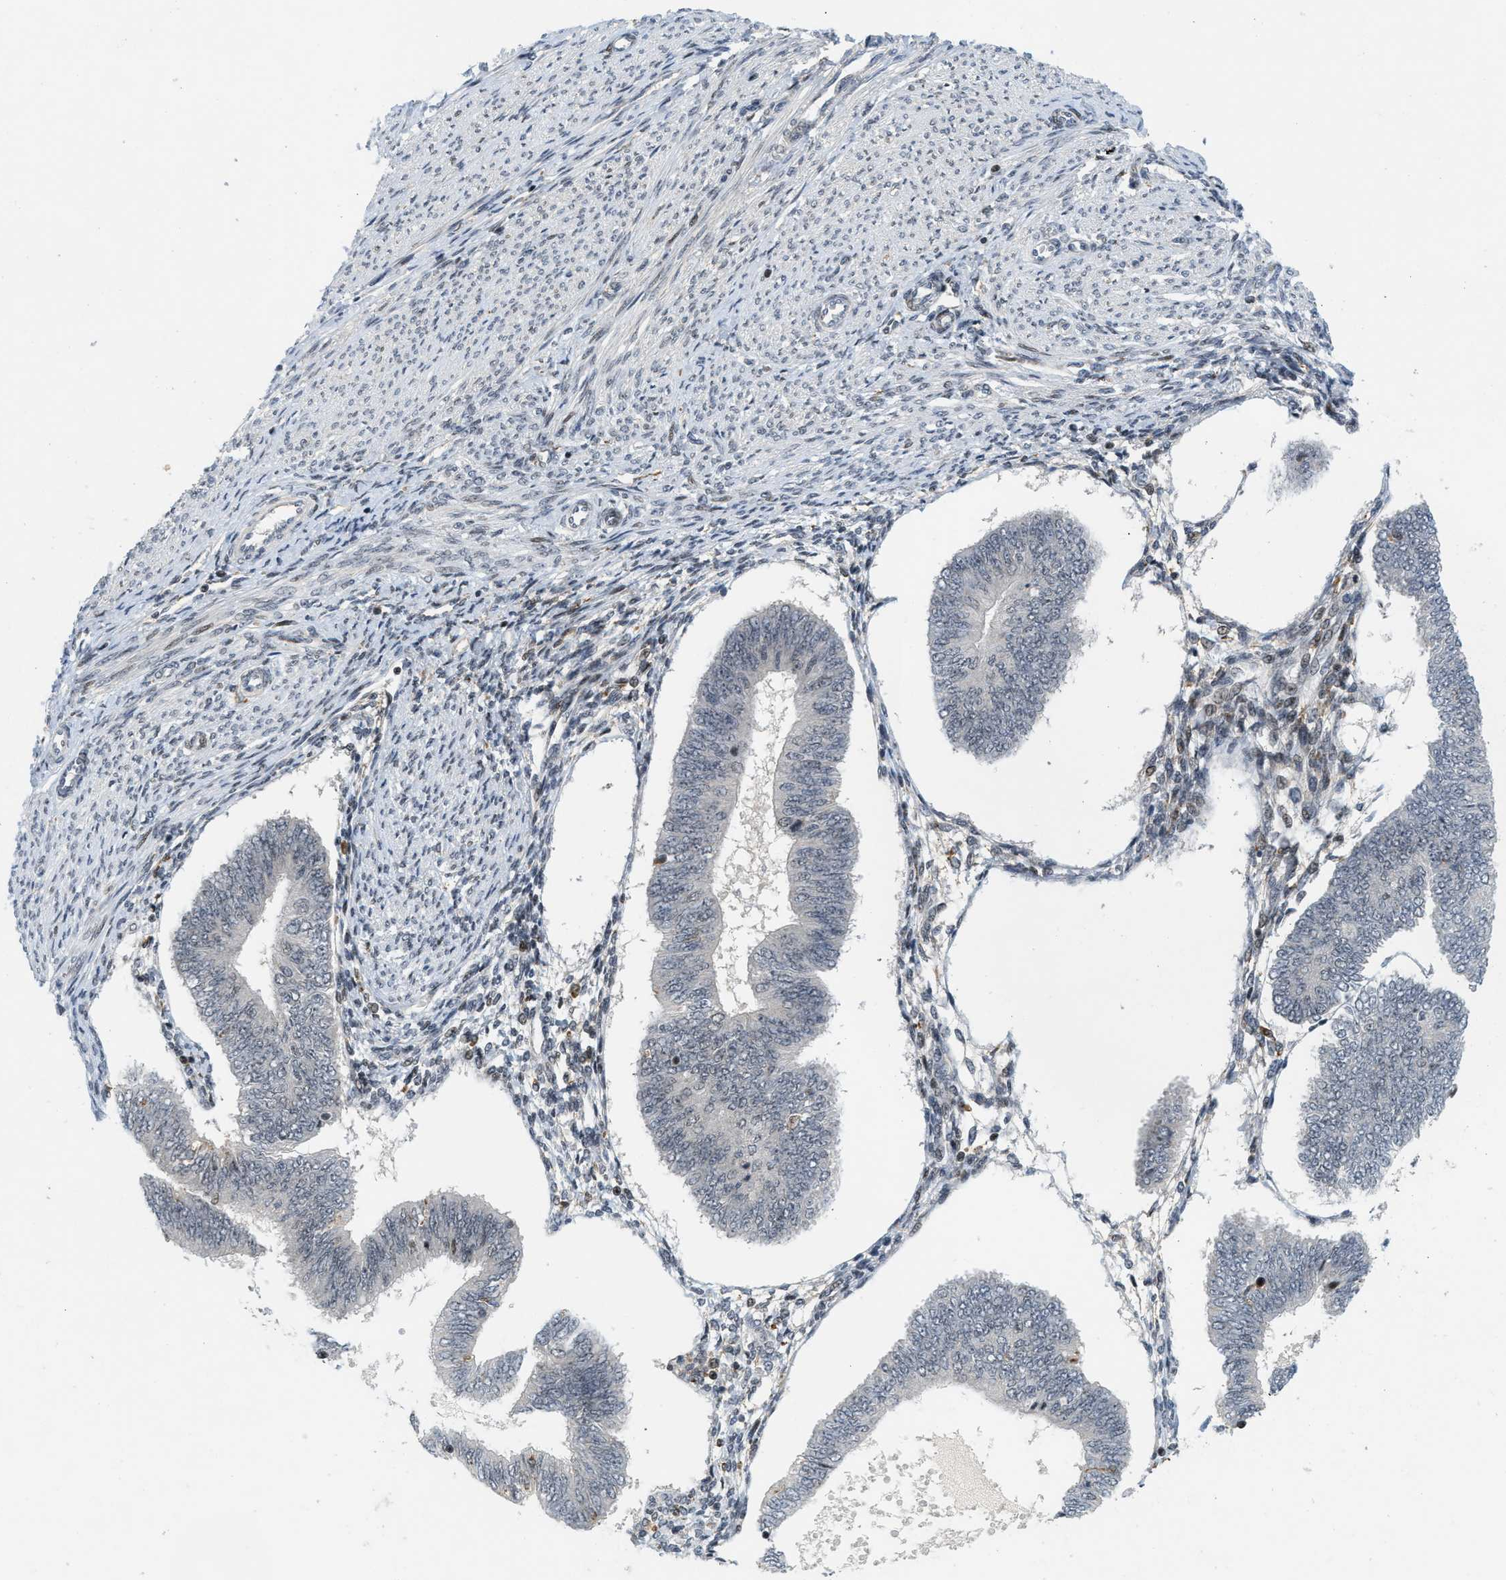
{"staining": {"intensity": "negative", "quantity": "none", "location": "none"}, "tissue": "endometrial cancer", "cell_type": "Tumor cells", "image_type": "cancer", "snomed": [{"axis": "morphology", "description": "Adenocarcinoma, NOS"}, {"axis": "topography", "description": "Endometrium"}], "caption": "This image is of endometrial adenocarcinoma stained with IHC to label a protein in brown with the nuclei are counter-stained blue. There is no expression in tumor cells.", "gene": "ING1", "patient": {"sex": "female", "age": 58}}